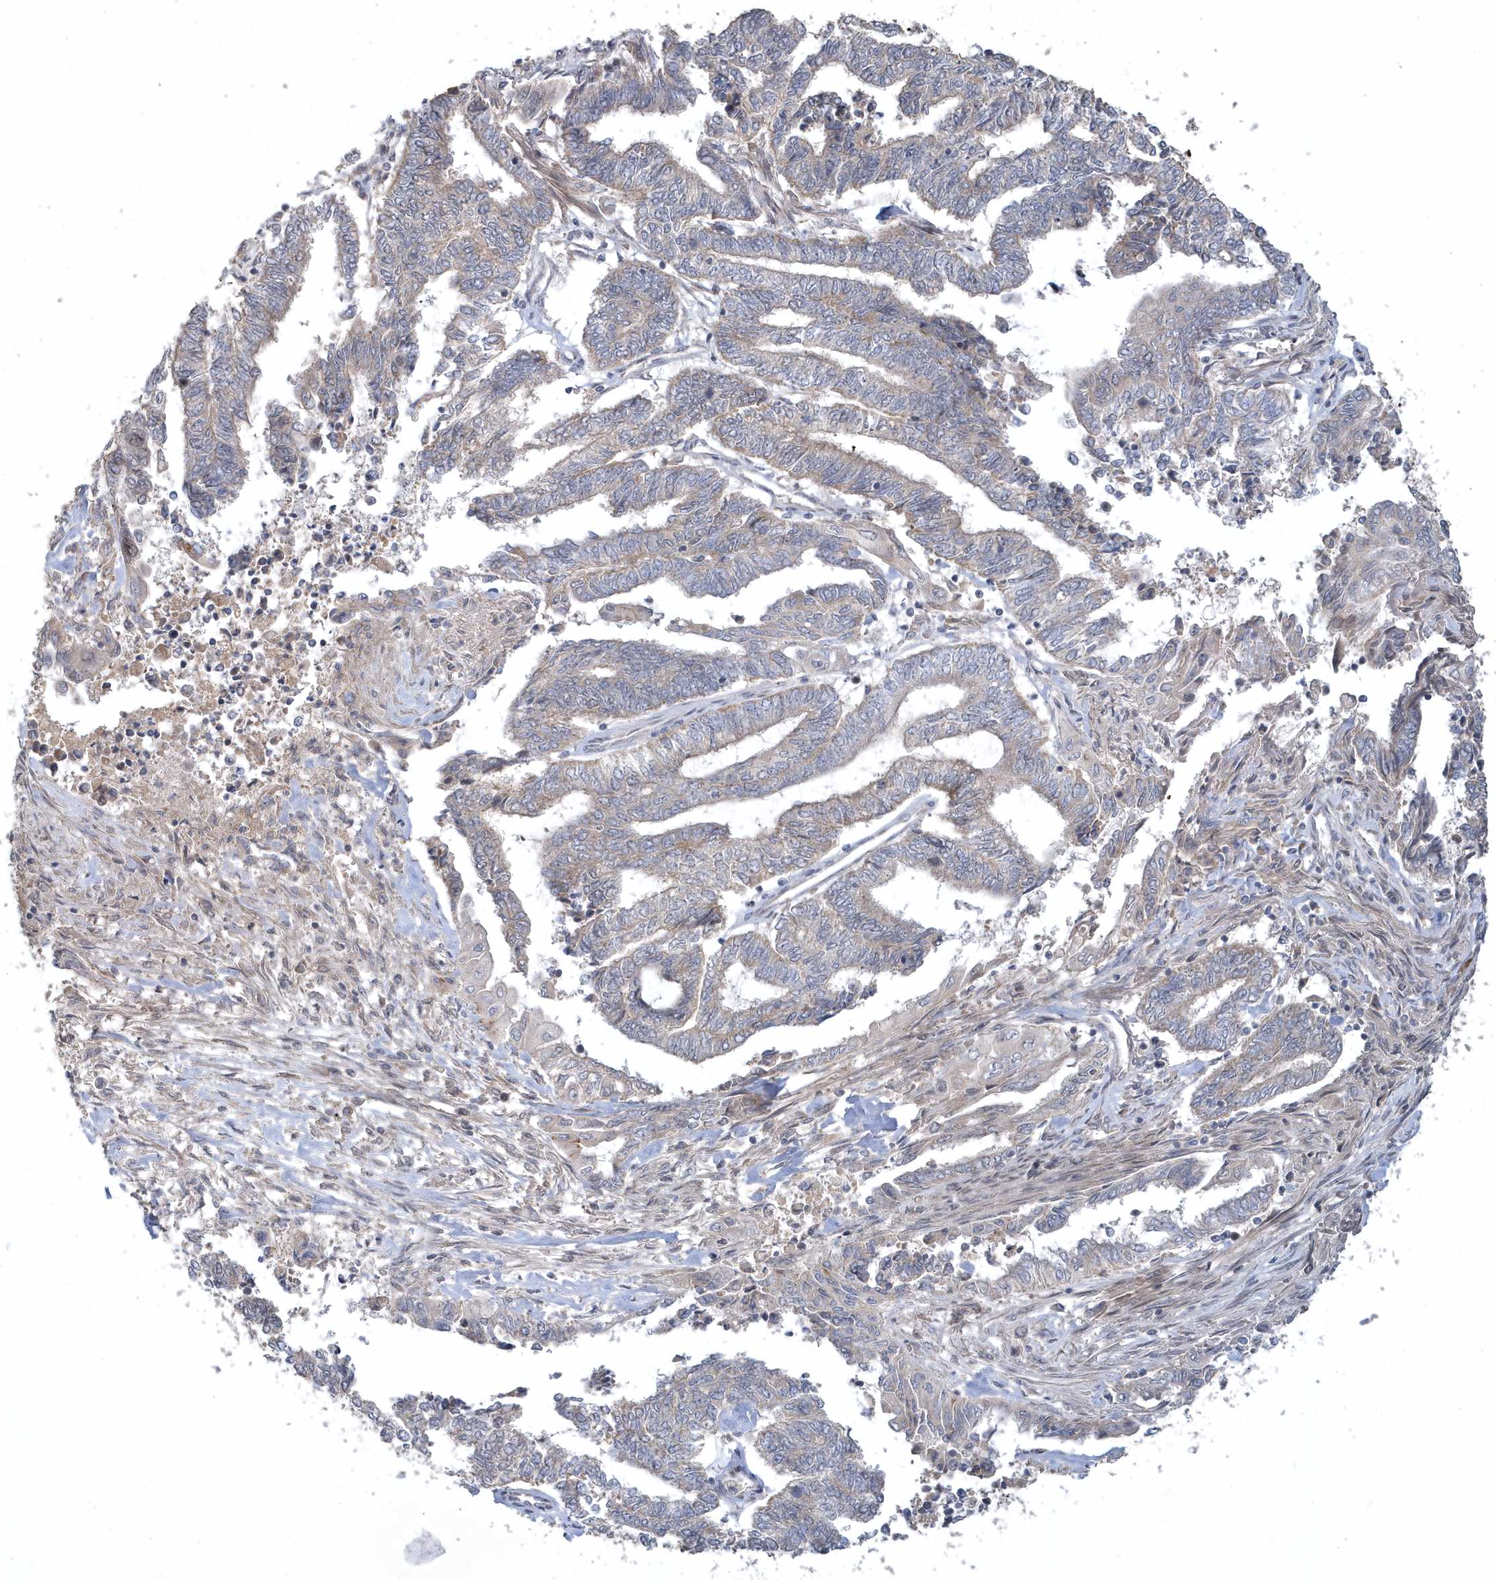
{"staining": {"intensity": "weak", "quantity": "25%-75%", "location": "cytoplasmic/membranous"}, "tissue": "endometrial cancer", "cell_type": "Tumor cells", "image_type": "cancer", "snomed": [{"axis": "morphology", "description": "Adenocarcinoma, NOS"}, {"axis": "topography", "description": "Uterus"}, {"axis": "topography", "description": "Endometrium"}], "caption": "Human endometrial cancer (adenocarcinoma) stained with a protein marker shows weak staining in tumor cells.", "gene": "TRAIP", "patient": {"sex": "female", "age": 70}}